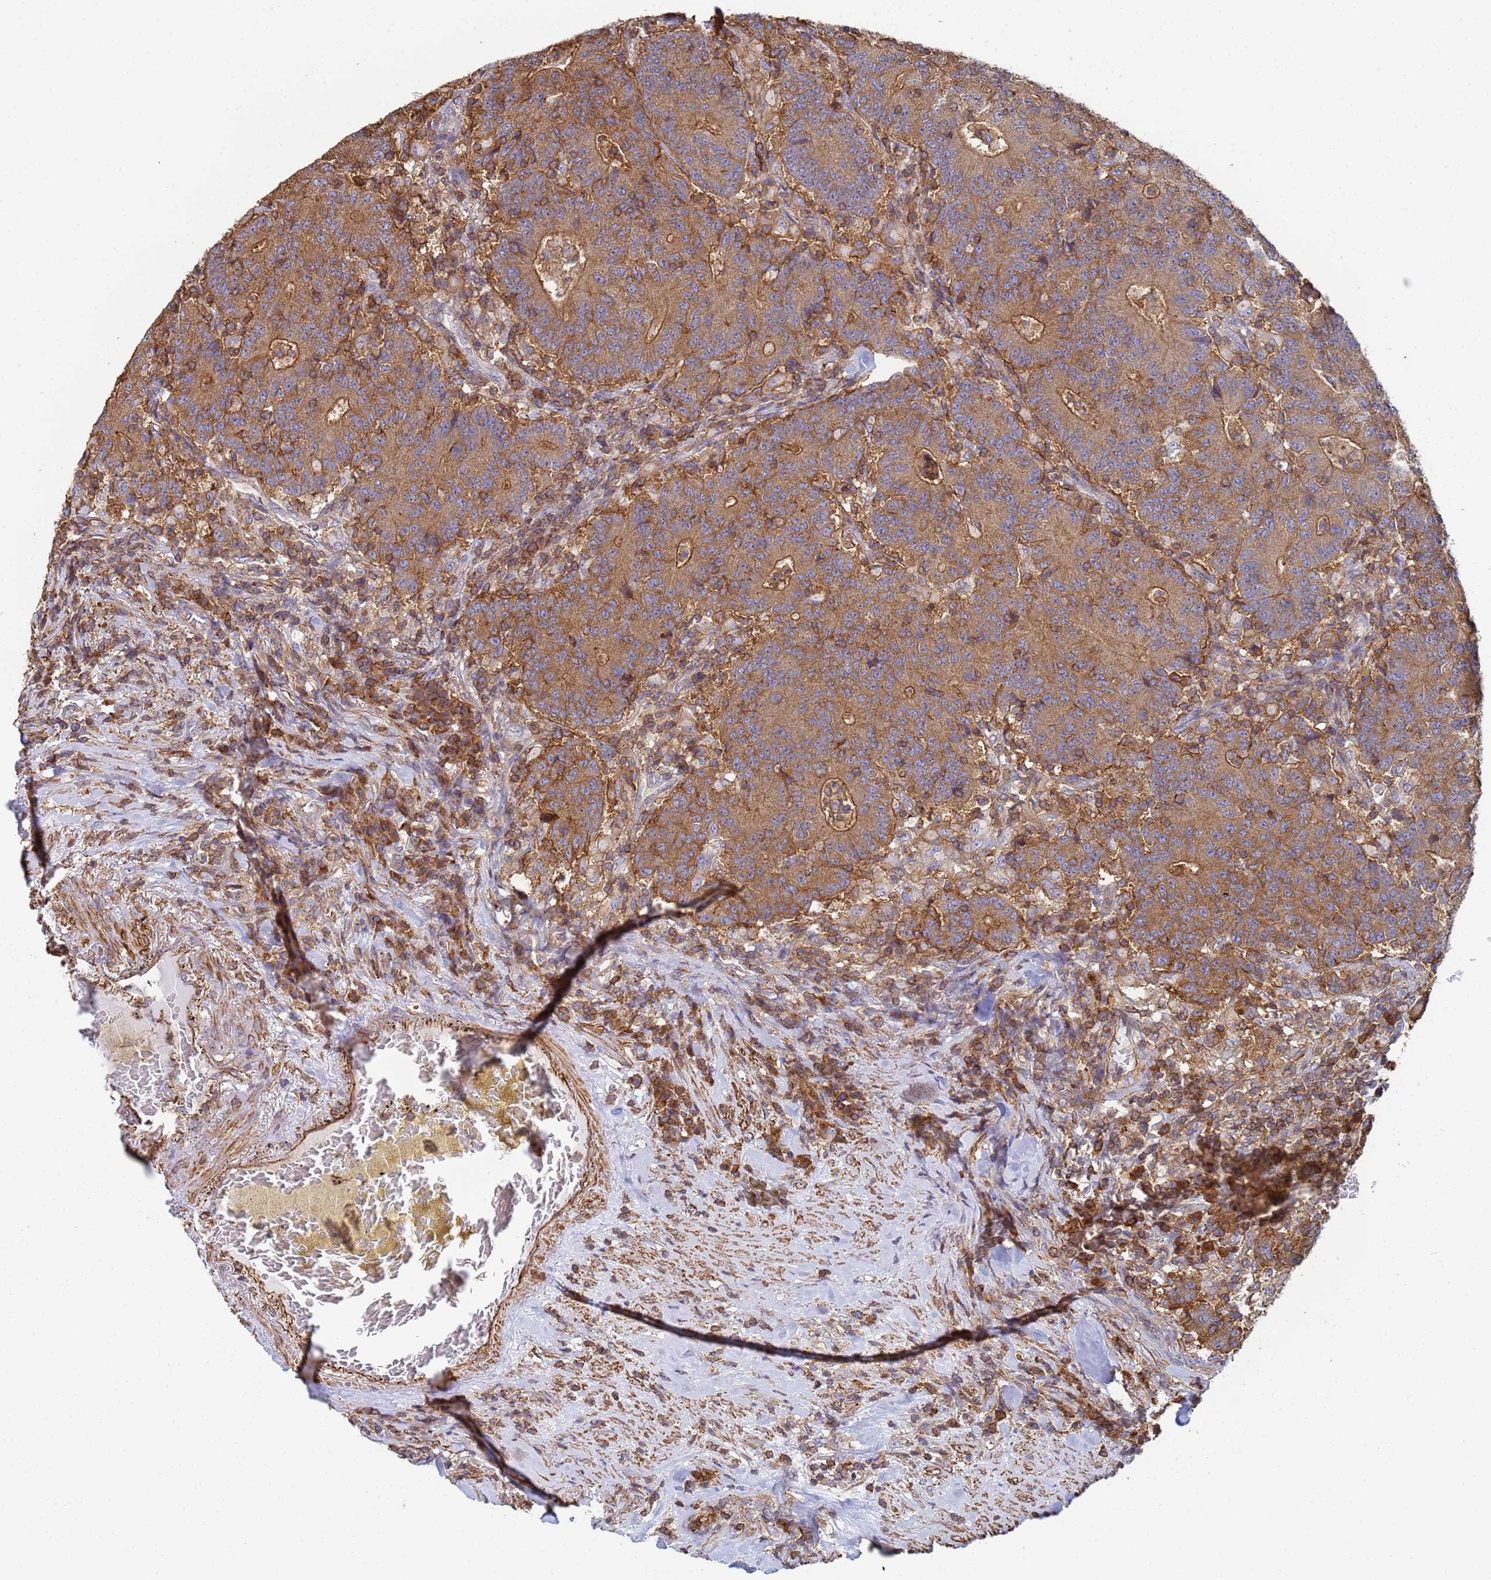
{"staining": {"intensity": "moderate", "quantity": ">75%", "location": "cytoplasmic/membranous"}, "tissue": "colorectal cancer", "cell_type": "Tumor cells", "image_type": "cancer", "snomed": [{"axis": "morphology", "description": "Adenocarcinoma, NOS"}, {"axis": "topography", "description": "Colon"}], "caption": "Moderate cytoplasmic/membranous staining for a protein is identified in approximately >75% of tumor cells of adenocarcinoma (colorectal) using immunohistochemistry.", "gene": "ZNG1B", "patient": {"sex": "female", "age": 75}}